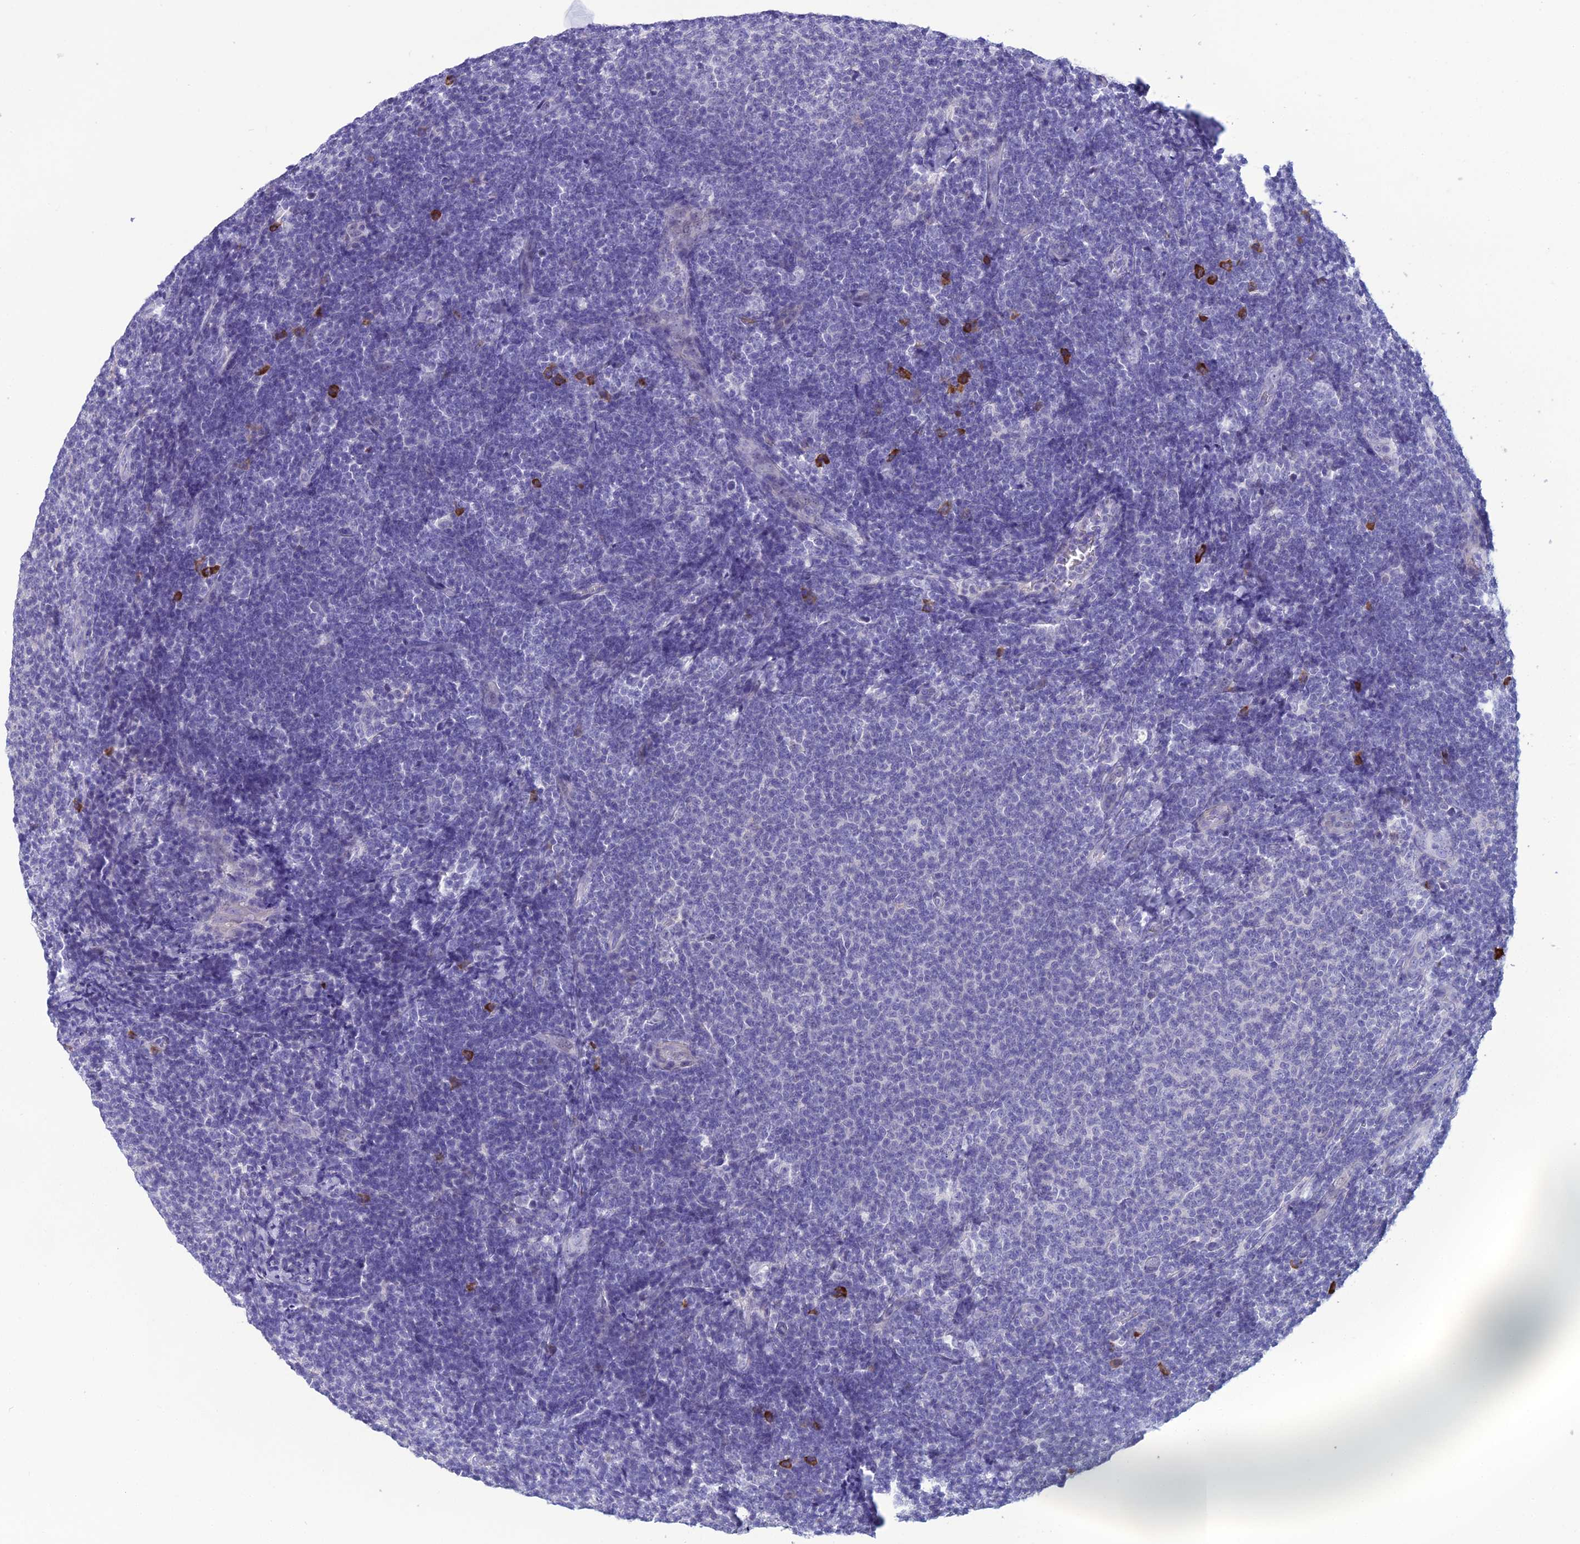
{"staining": {"intensity": "negative", "quantity": "none", "location": "none"}, "tissue": "lymphoma", "cell_type": "Tumor cells", "image_type": "cancer", "snomed": [{"axis": "morphology", "description": "Malignant lymphoma, non-Hodgkin's type, Low grade"}, {"axis": "topography", "description": "Lymph node"}], "caption": "An image of low-grade malignant lymphoma, non-Hodgkin's type stained for a protein displays no brown staining in tumor cells. Brightfield microscopy of immunohistochemistry stained with DAB (brown) and hematoxylin (blue), captured at high magnification.", "gene": "CRB2", "patient": {"sex": "male", "age": 66}}